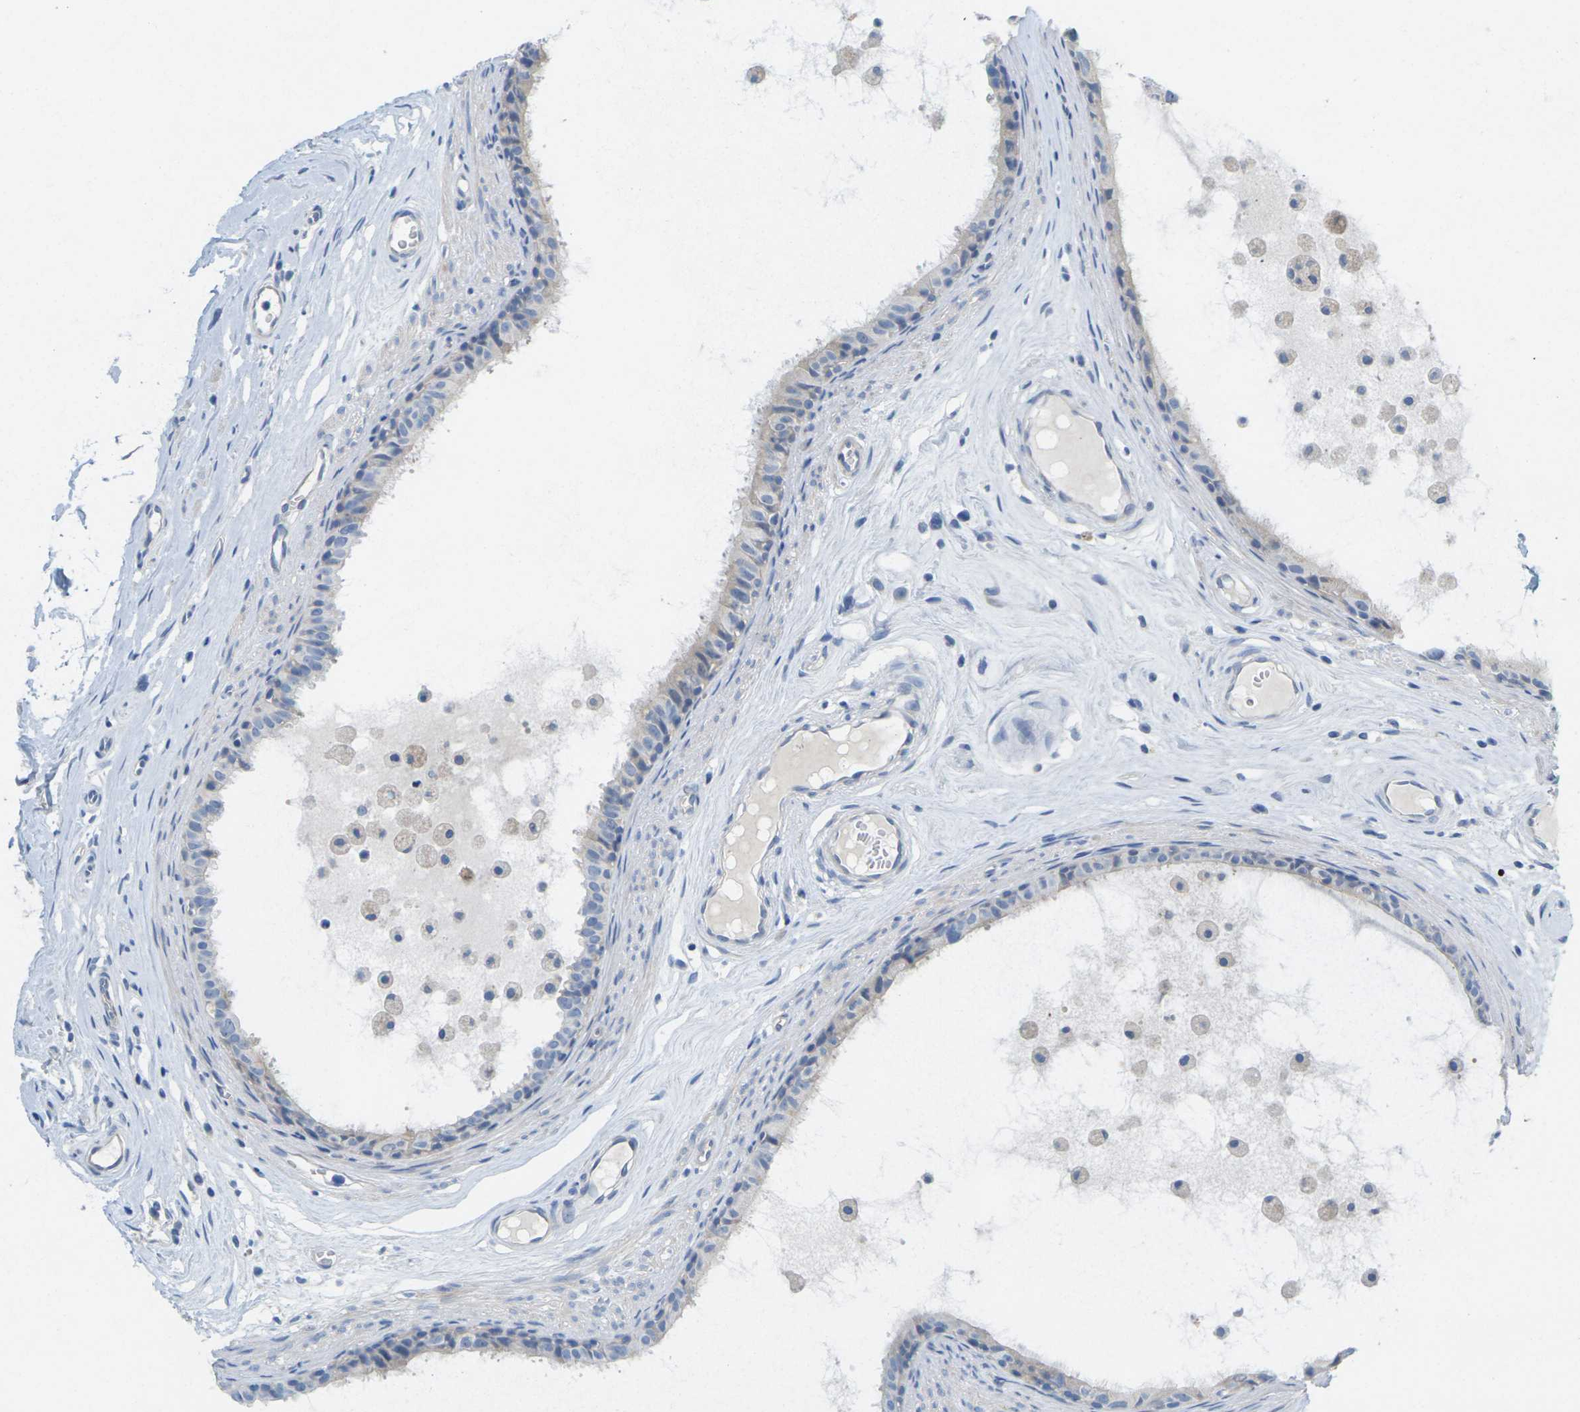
{"staining": {"intensity": "weak", "quantity": "<25%", "location": "cytoplasmic/membranous"}, "tissue": "epididymis", "cell_type": "Glandular cells", "image_type": "normal", "snomed": [{"axis": "morphology", "description": "Normal tissue, NOS"}, {"axis": "morphology", "description": "Inflammation, NOS"}, {"axis": "topography", "description": "Epididymis"}], "caption": "IHC of normal human epididymis reveals no staining in glandular cells.", "gene": "TNNI3", "patient": {"sex": "male", "age": 85}}